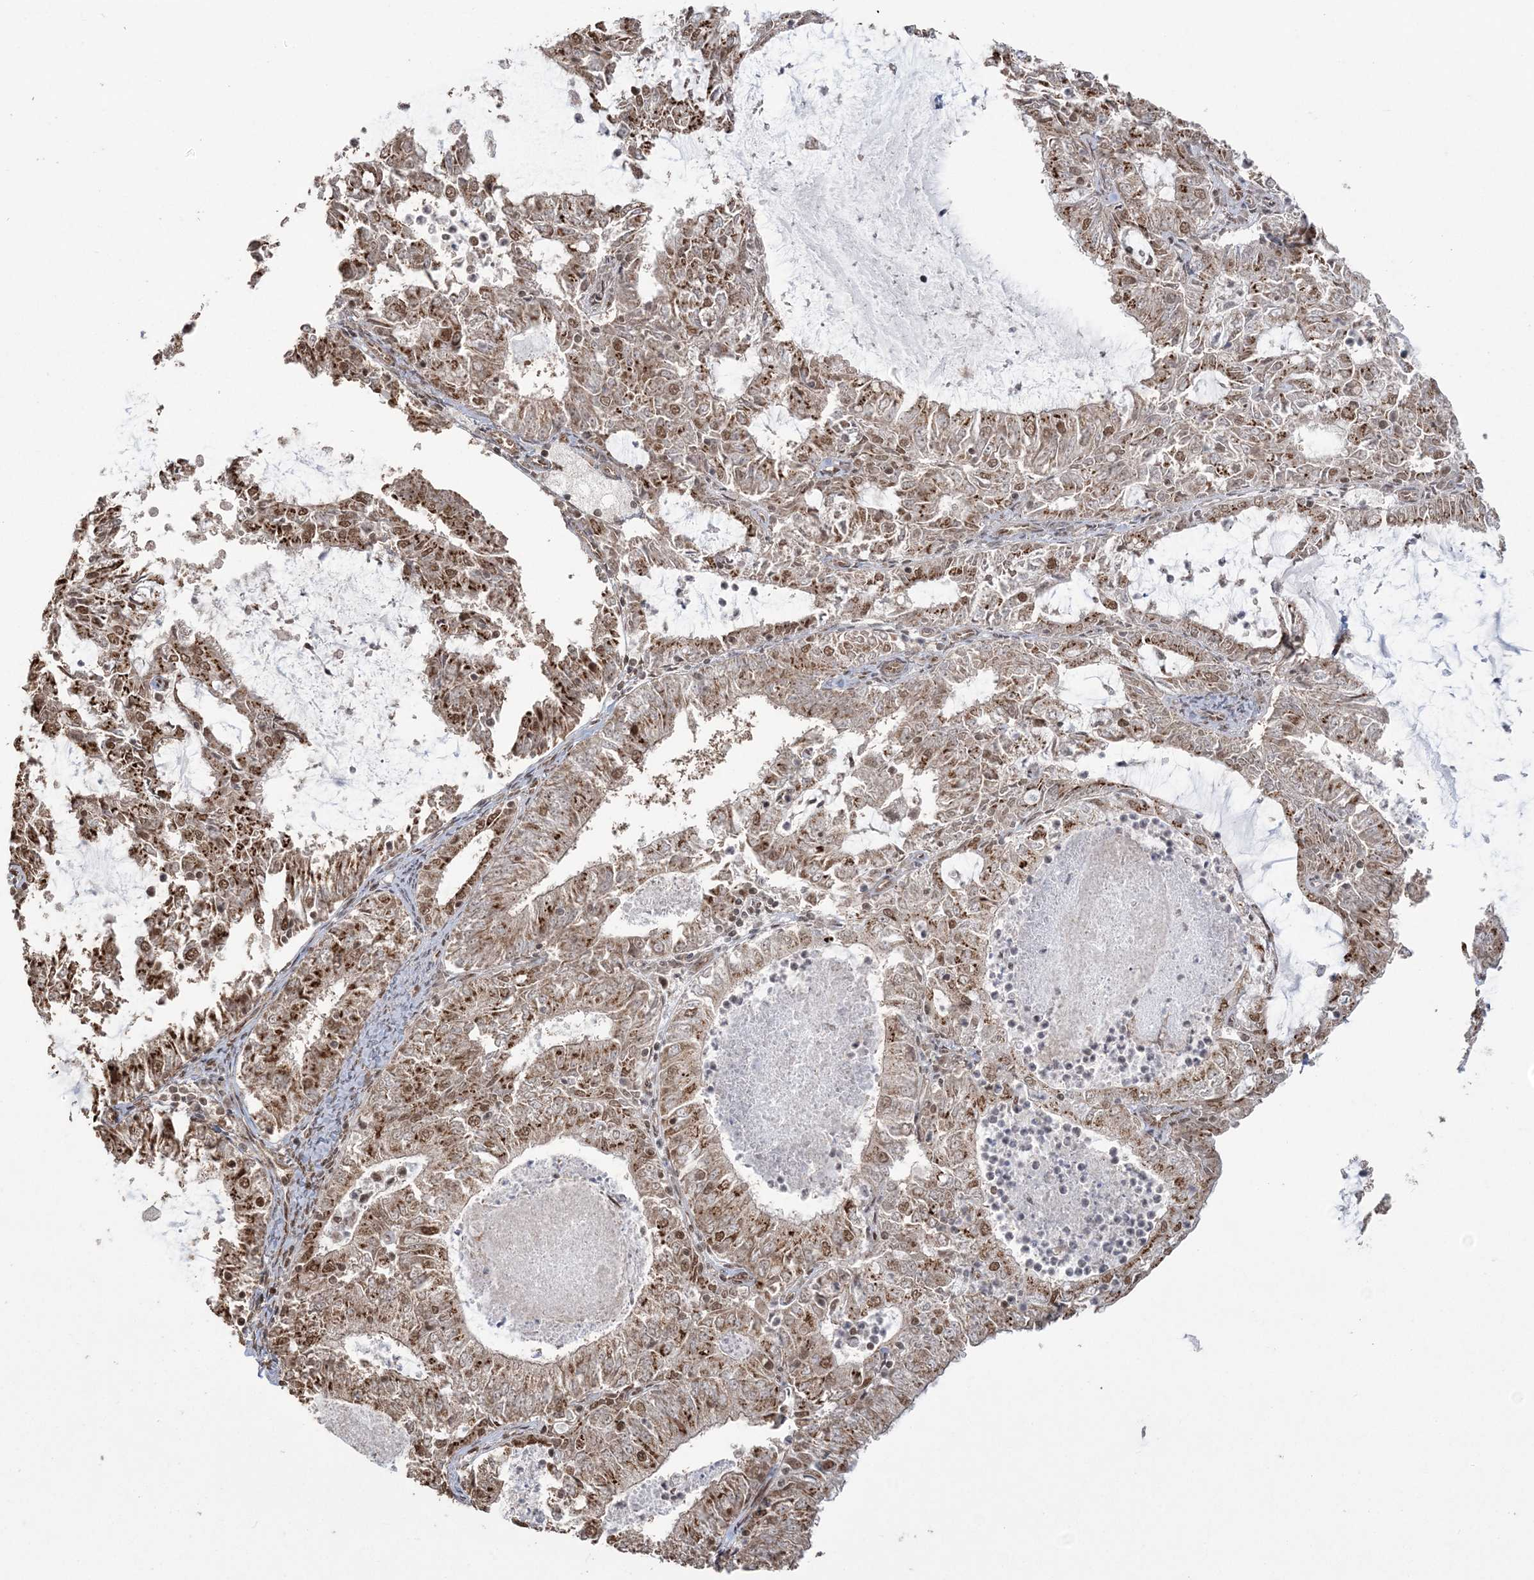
{"staining": {"intensity": "moderate", "quantity": ">75%", "location": "cytoplasmic/membranous,nuclear"}, "tissue": "endometrial cancer", "cell_type": "Tumor cells", "image_type": "cancer", "snomed": [{"axis": "morphology", "description": "Adenocarcinoma, NOS"}, {"axis": "topography", "description": "Endometrium"}], "caption": "The photomicrograph exhibits a brown stain indicating the presence of a protein in the cytoplasmic/membranous and nuclear of tumor cells in endometrial cancer.", "gene": "ZNF839", "patient": {"sex": "female", "age": 57}}